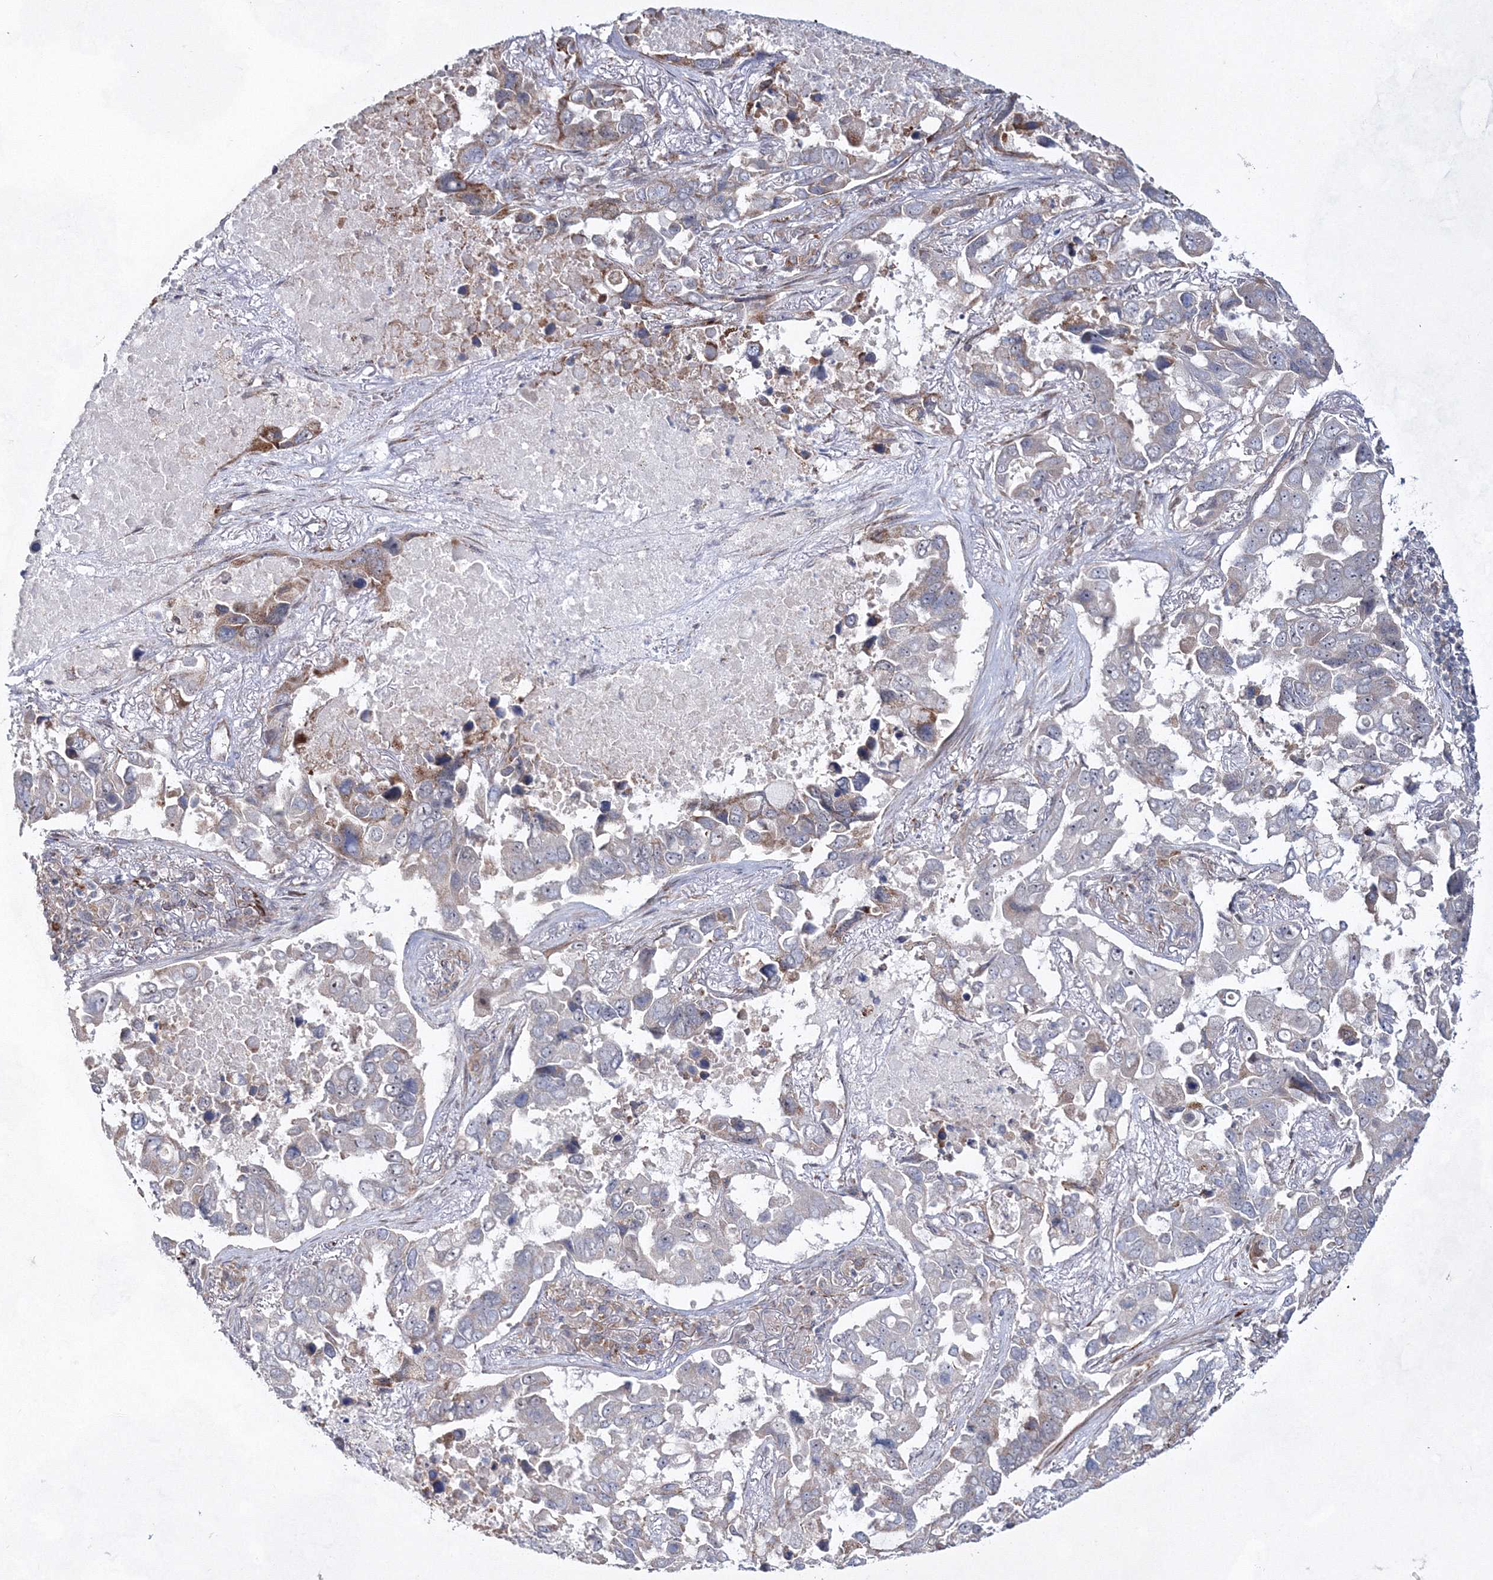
{"staining": {"intensity": "weak", "quantity": "<25%", "location": "cytoplasmic/membranous"}, "tissue": "lung cancer", "cell_type": "Tumor cells", "image_type": "cancer", "snomed": [{"axis": "morphology", "description": "Adenocarcinoma, NOS"}, {"axis": "topography", "description": "Lung"}], "caption": "A high-resolution micrograph shows immunohistochemistry (IHC) staining of lung cancer, which exhibits no significant staining in tumor cells. The staining is performed using DAB (3,3'-diaminobenzidine) brown chromogen with nuclei counter-stained in using hematoxylin.", "gene": "SNIP1", "patient": {"sex": "male", "age": 64}}